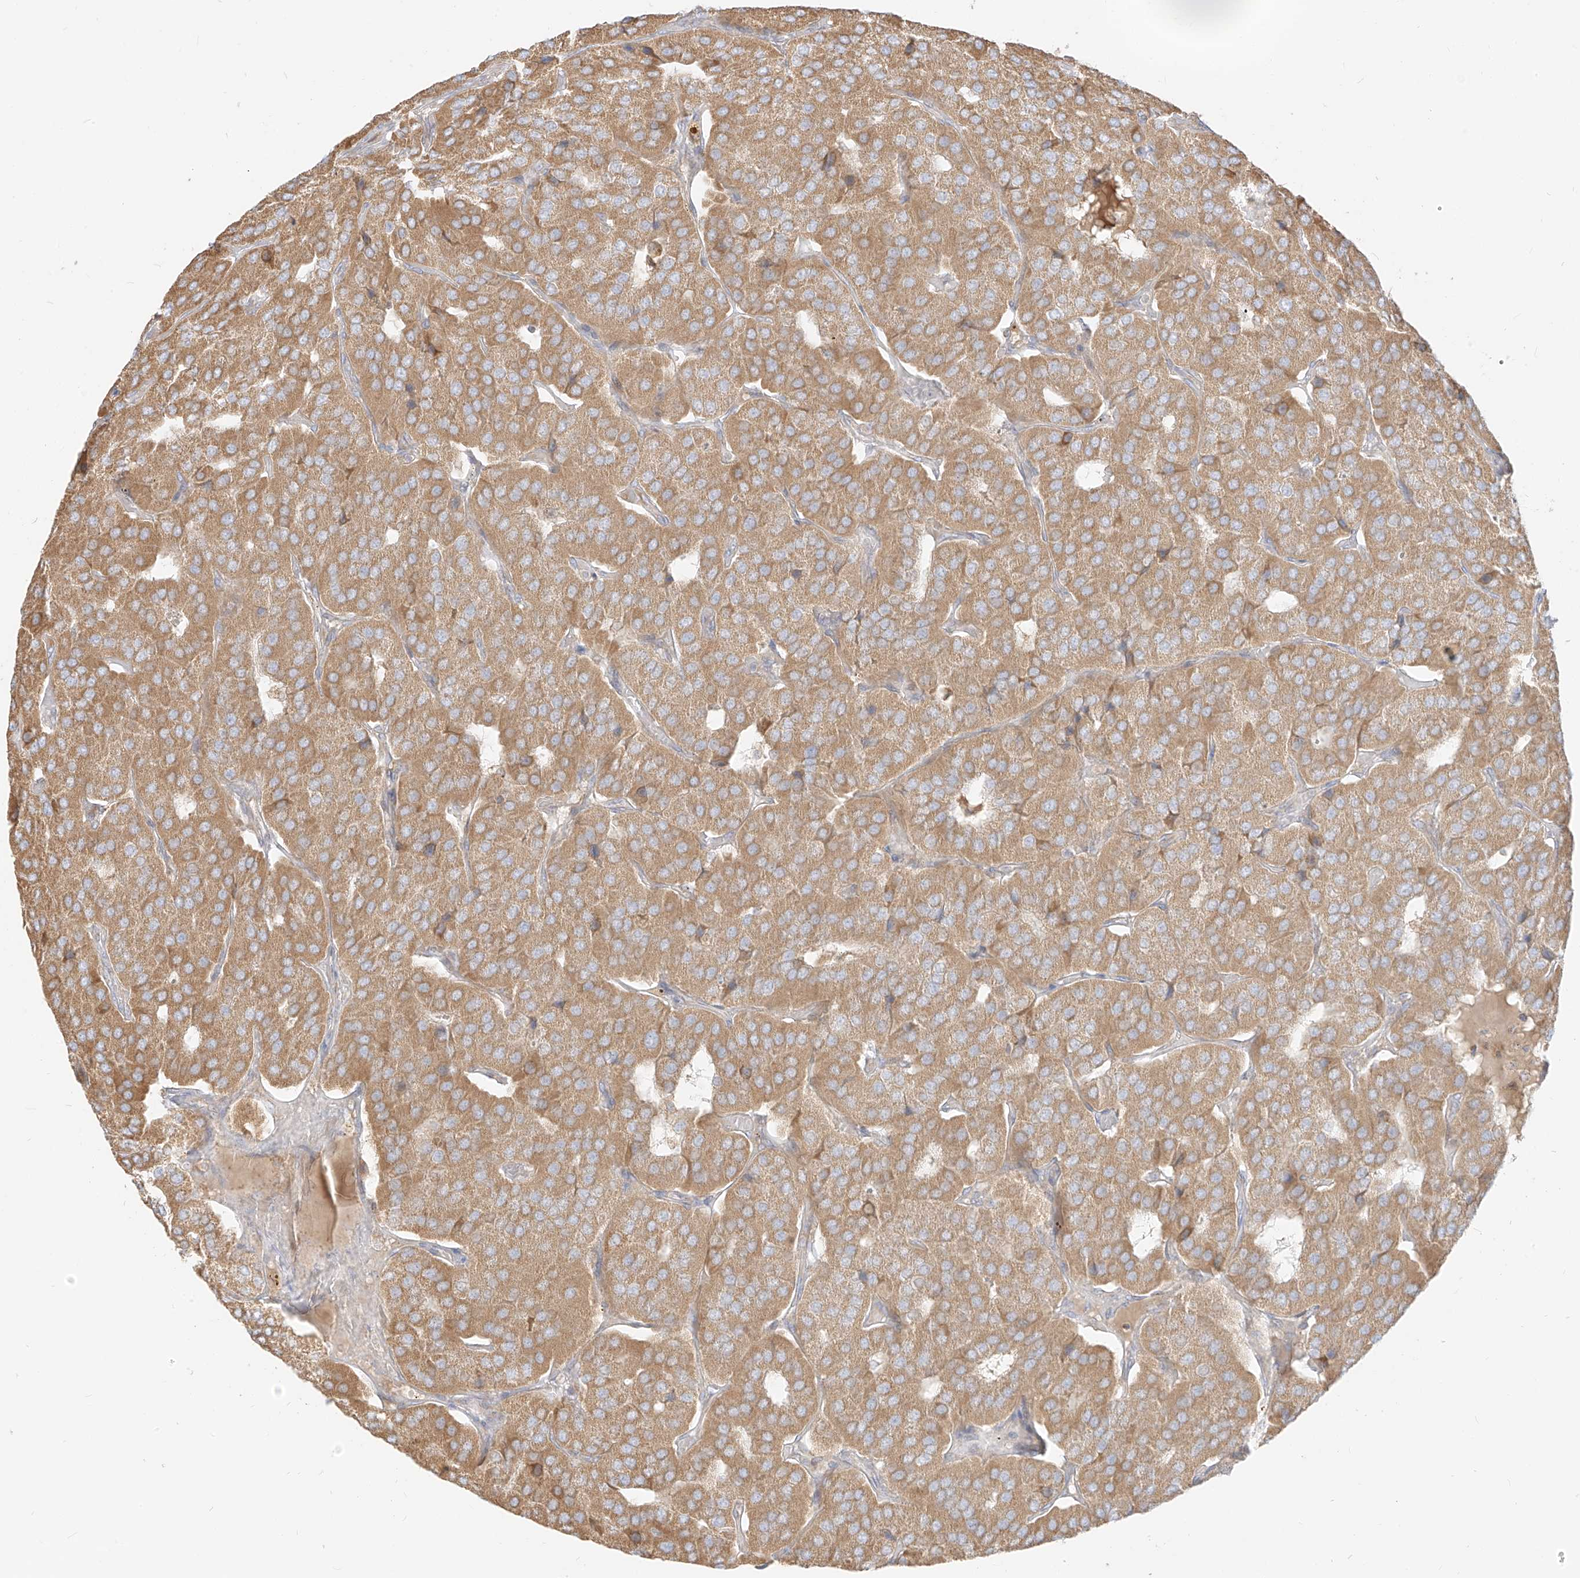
{"staining": {"intensity": "moderate", "quantity": ">75%", "location": "cytoplasmic/membranous"}, "tissue": "parathyroid gland", "cell_type": "Glandular cells", "image_type": "normal", "snomed": [{"axis": "morphology", "description": "Normal tissue, NOS"}, {"axis": "morphology", "description": "Adenoma, NOS"}, {"axis": "topography", "description": "Parathyroid gland"}], "caption": "High-power microscopy captured an immunohistochemistry histopathology image of normal parathyroid gland, revealing moderate cytoplasmic/membranous positivity in about >75% of glandular cells.", "gene": "ZIM3", "patient": {"sex": "female", "age": 86}}